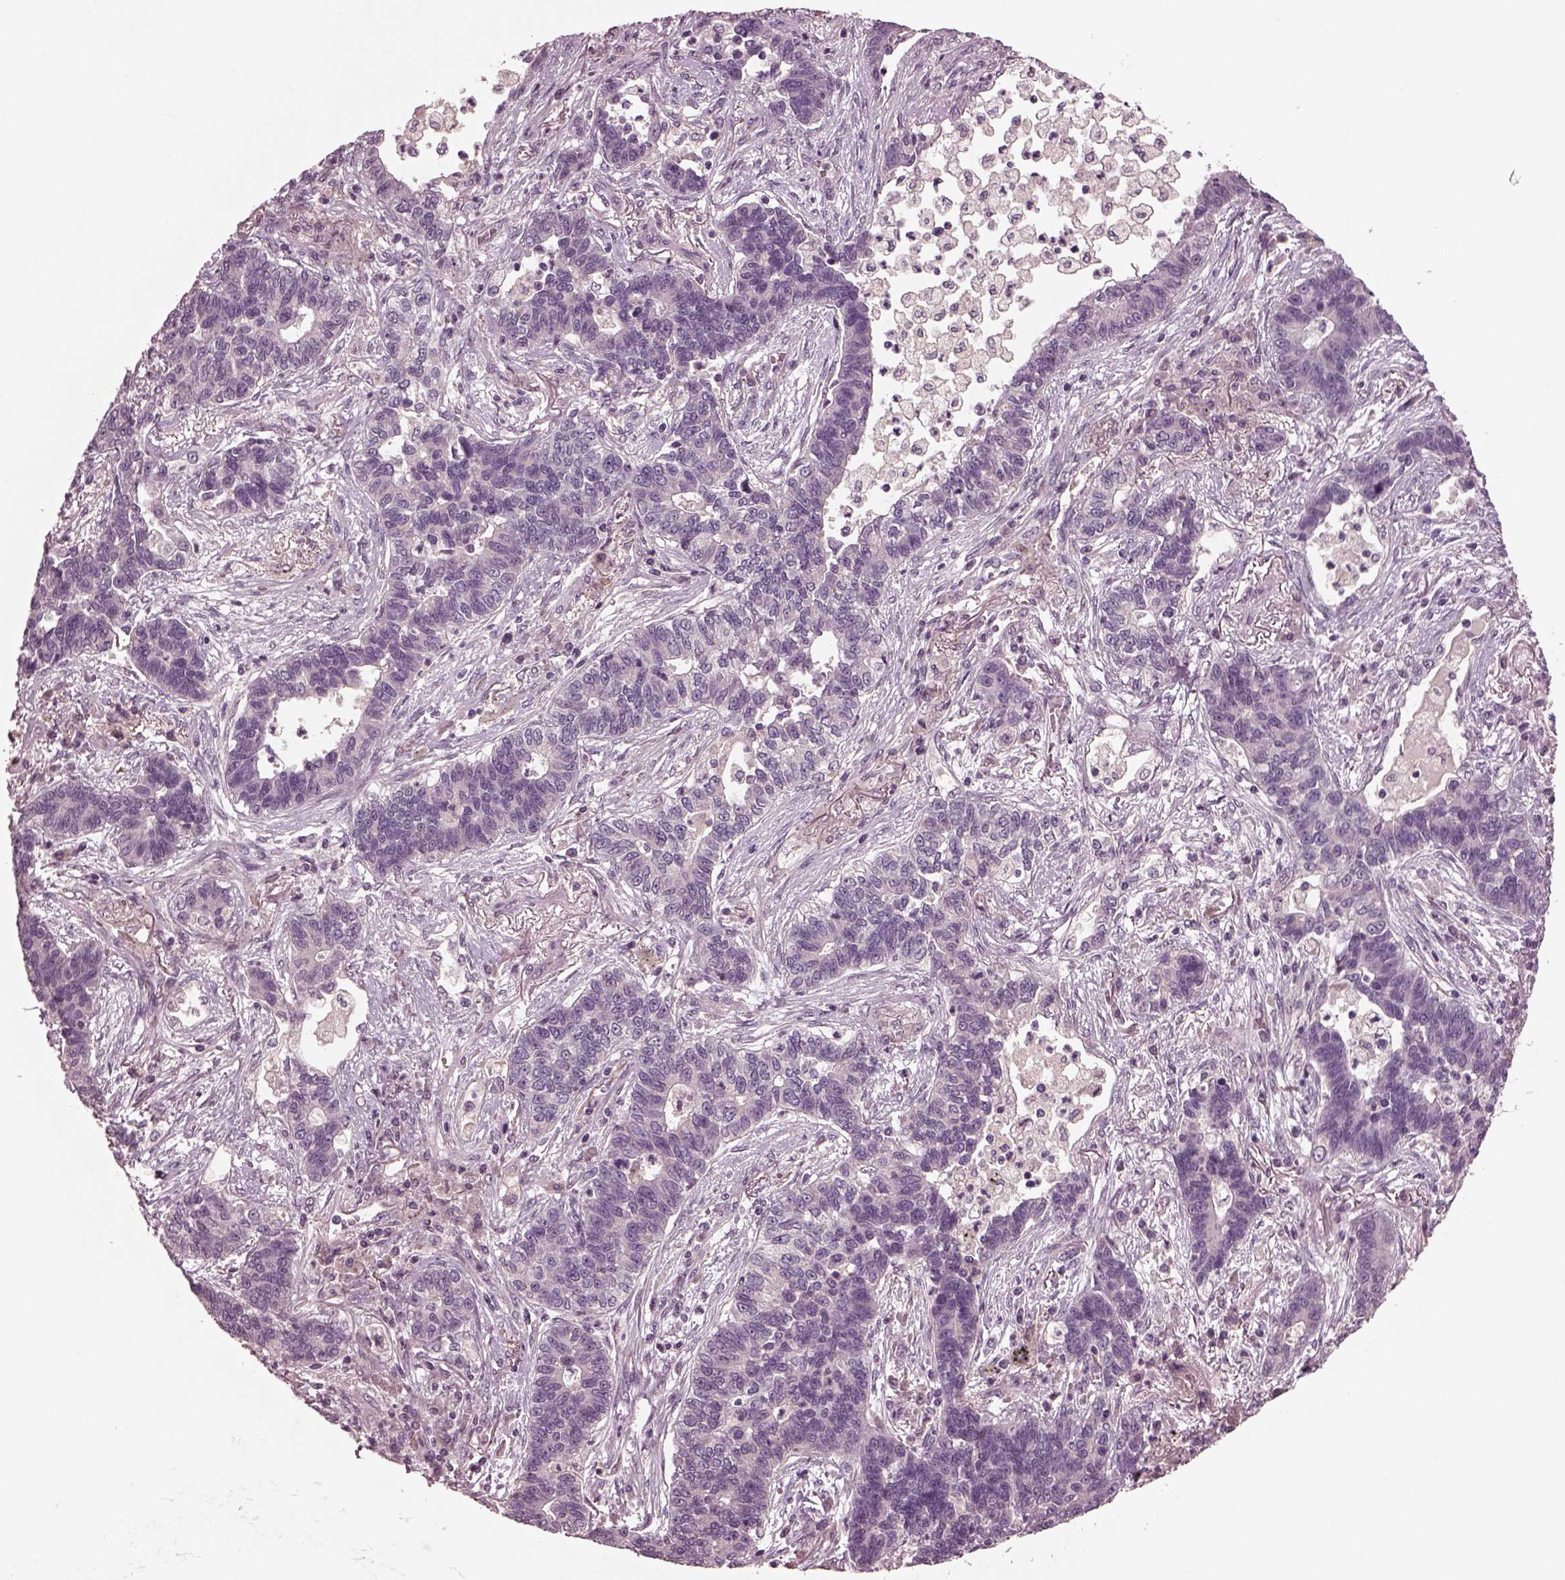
{"staining": {"intensity": "negative", "quantity": "none", "location": "none"}, "tissue": "lung cancer", "cell_type": "Tumor cells", "image_type": "cancer", "snomed": [{"axis": "morphology", "description": "Adenocarcinoma, NOS"}, {"axis": "topography", "description": "Lung"}], "caption": "Image shows no significant protein staining in tumor cells of lung adenocarcinoma.", "gene": "PORCN", "patient": {"sex": "female", "age": 57}}